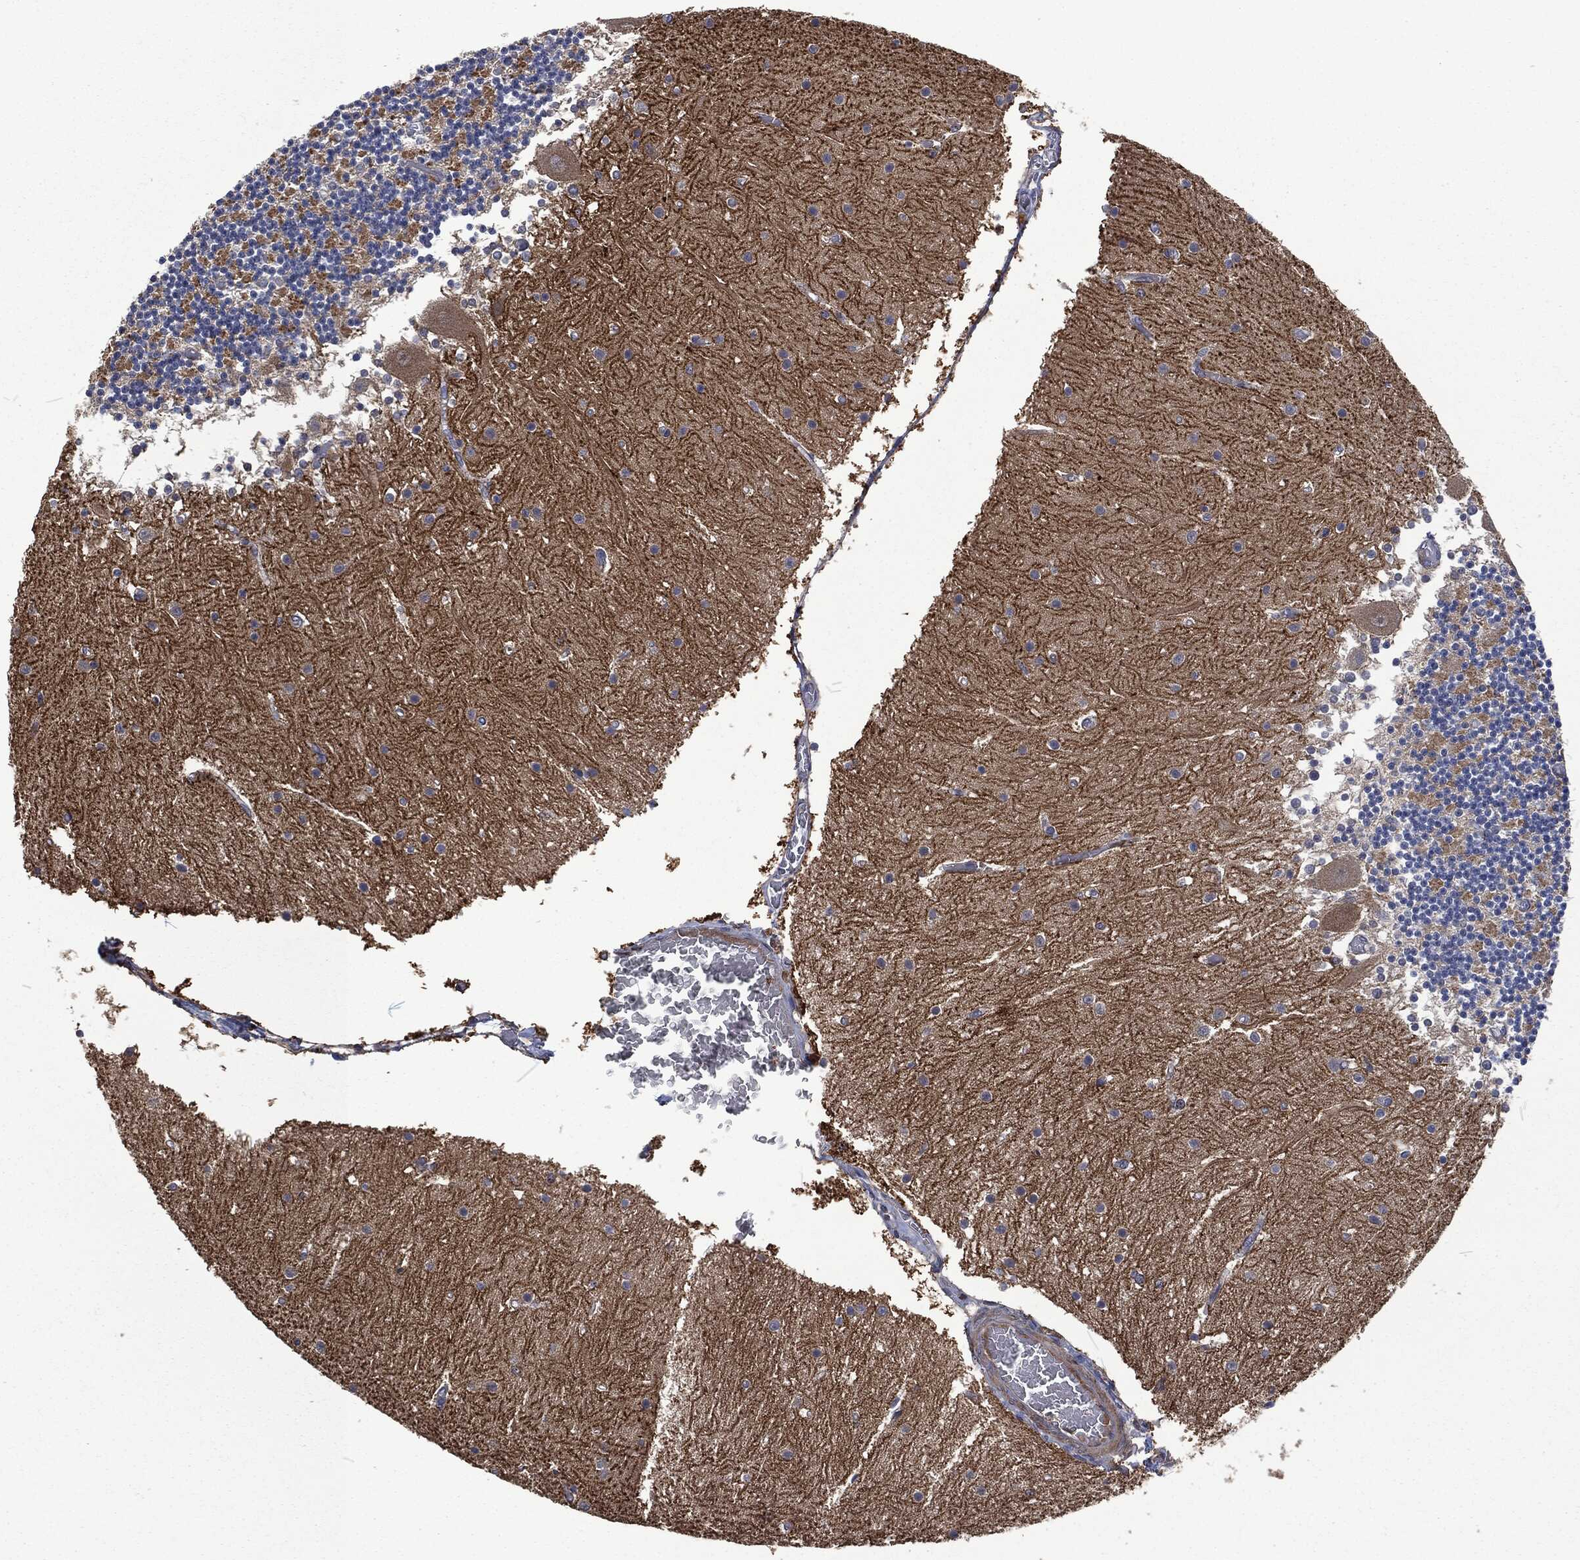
{"staining": {"intensity": "negative", "quantity": "none", "location": "none"}, "tissue": "cerebellum", "cell_type": "Cells in granular layer", "image_type": "normal", "snomed": [{"axis": "morphology", "description": "Normal tissue, NOS"}, {"axis": "topography", "description": "Cerebellum"}], "caption": "Cells in granular layer are negative for brown protein staining in benign cerebellum. Brightfield microscopy of IHC stained with DAB (brown) and hematoxylin (blue), captured at high magnification.", "gene": "LGALS9", "patient": {"sex": "female", "age": 28}}